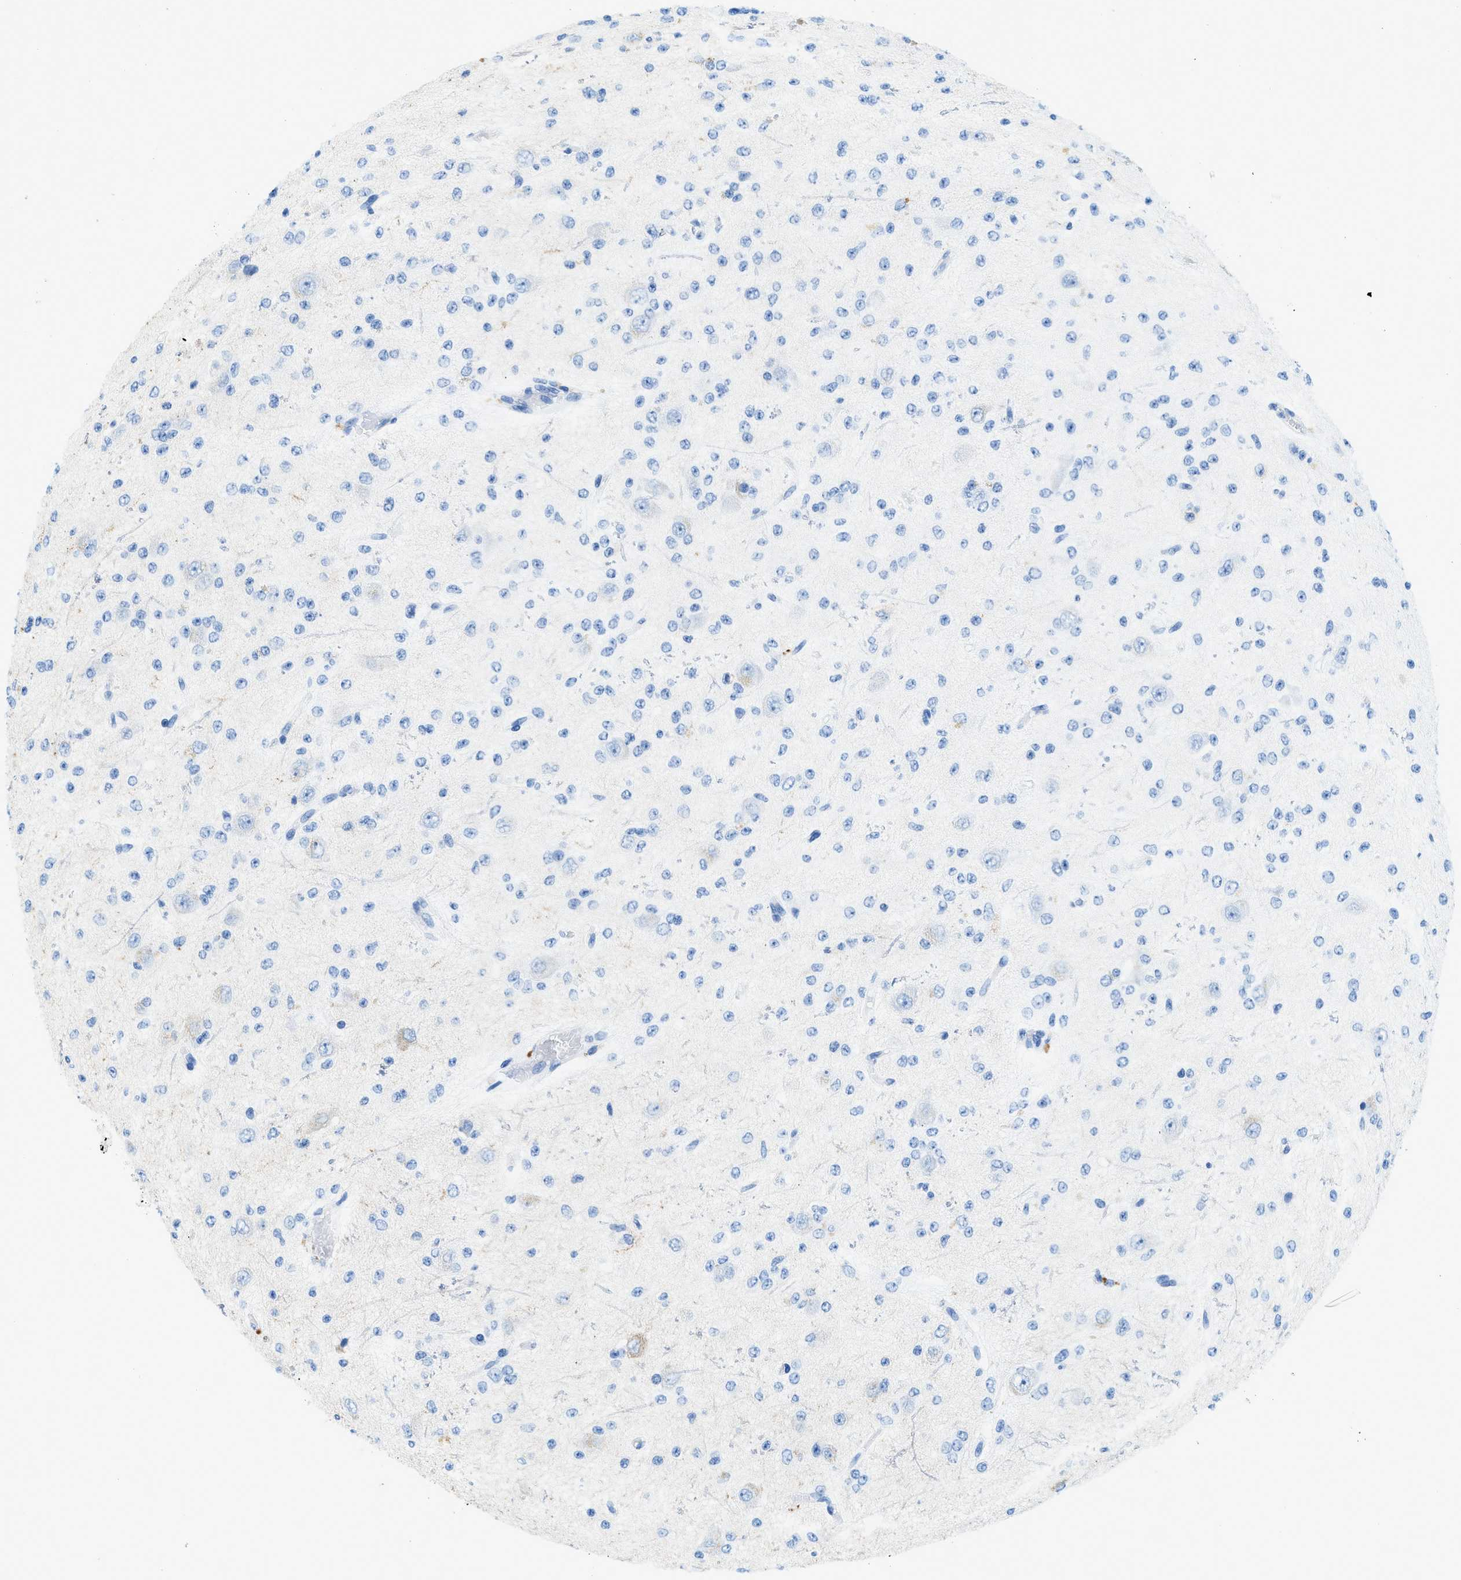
{"staining": {"intensity": "negative", "quantity": "none", "location": "none"}, "tissue": "glioma", "cell_type": "Tumor cells", "image_type": "cancer", "snomed": [{"axis": "morphology", "description": "Glioma, malignant, High grade"}, {"axis": "topography", "description": "pancreas cauda"}], "caption": "High power microscopy image of an immunohistochemistry (IHC) photomicrograph of glioma, revealing no significant expression in tumor cells.", "gene": "TMEM248", "patient": {"sex": "male", "age": 60}}